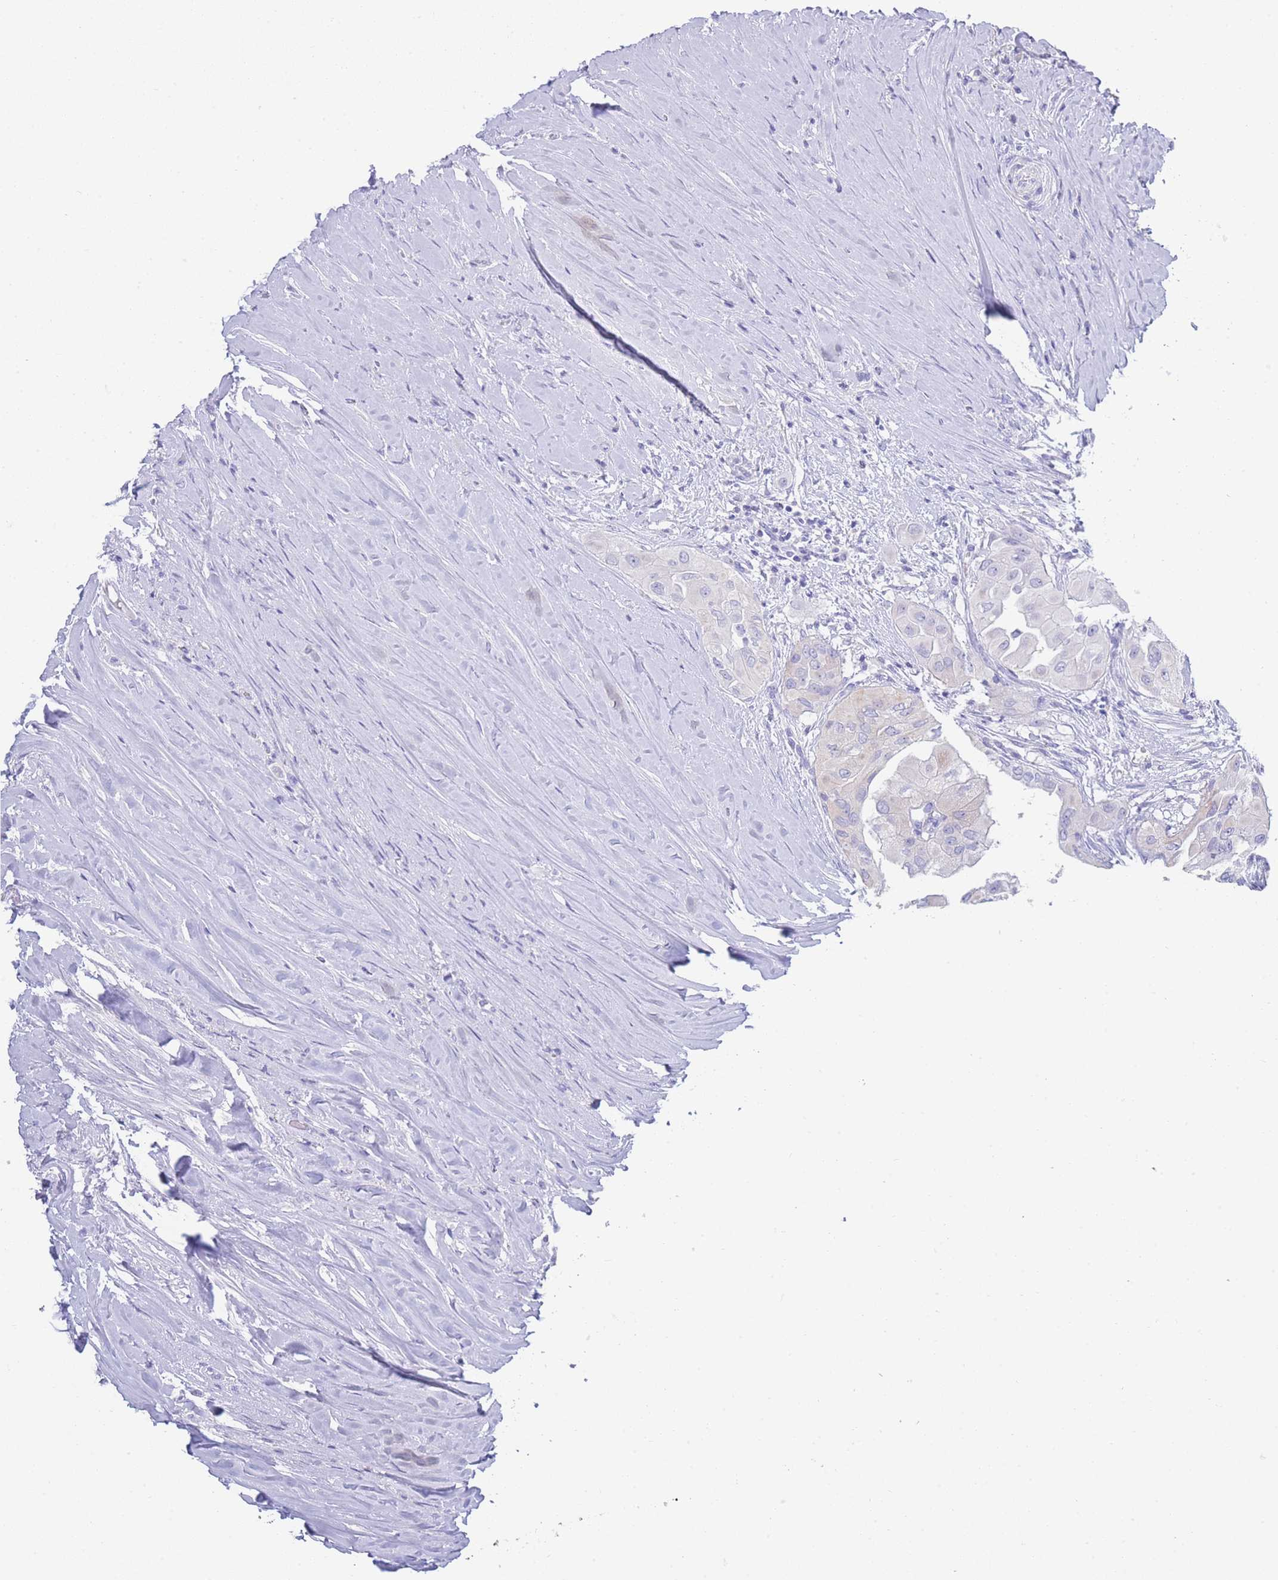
{"staining": {"intensity": "negative", "quantity": "none", "location": "none"}, "tissue": "thyroid cancer", "cell_type": "Tumor cells", "image_type": "cancer", "snomed": [{"axis": "morphology", "description": "Papillary adenocarcinoma, NOS"}, {"axis": "topography", "description": "Thyroid gland"}], "caption": "High power microscopy image of an immunohistochemistry micrograph of thyroid cancer (papillary adenocarcinoma), revealing no significant expression in tumor cells.", "gene": "LRRC37A", "patient": {"sex": "female", "age": 59}}